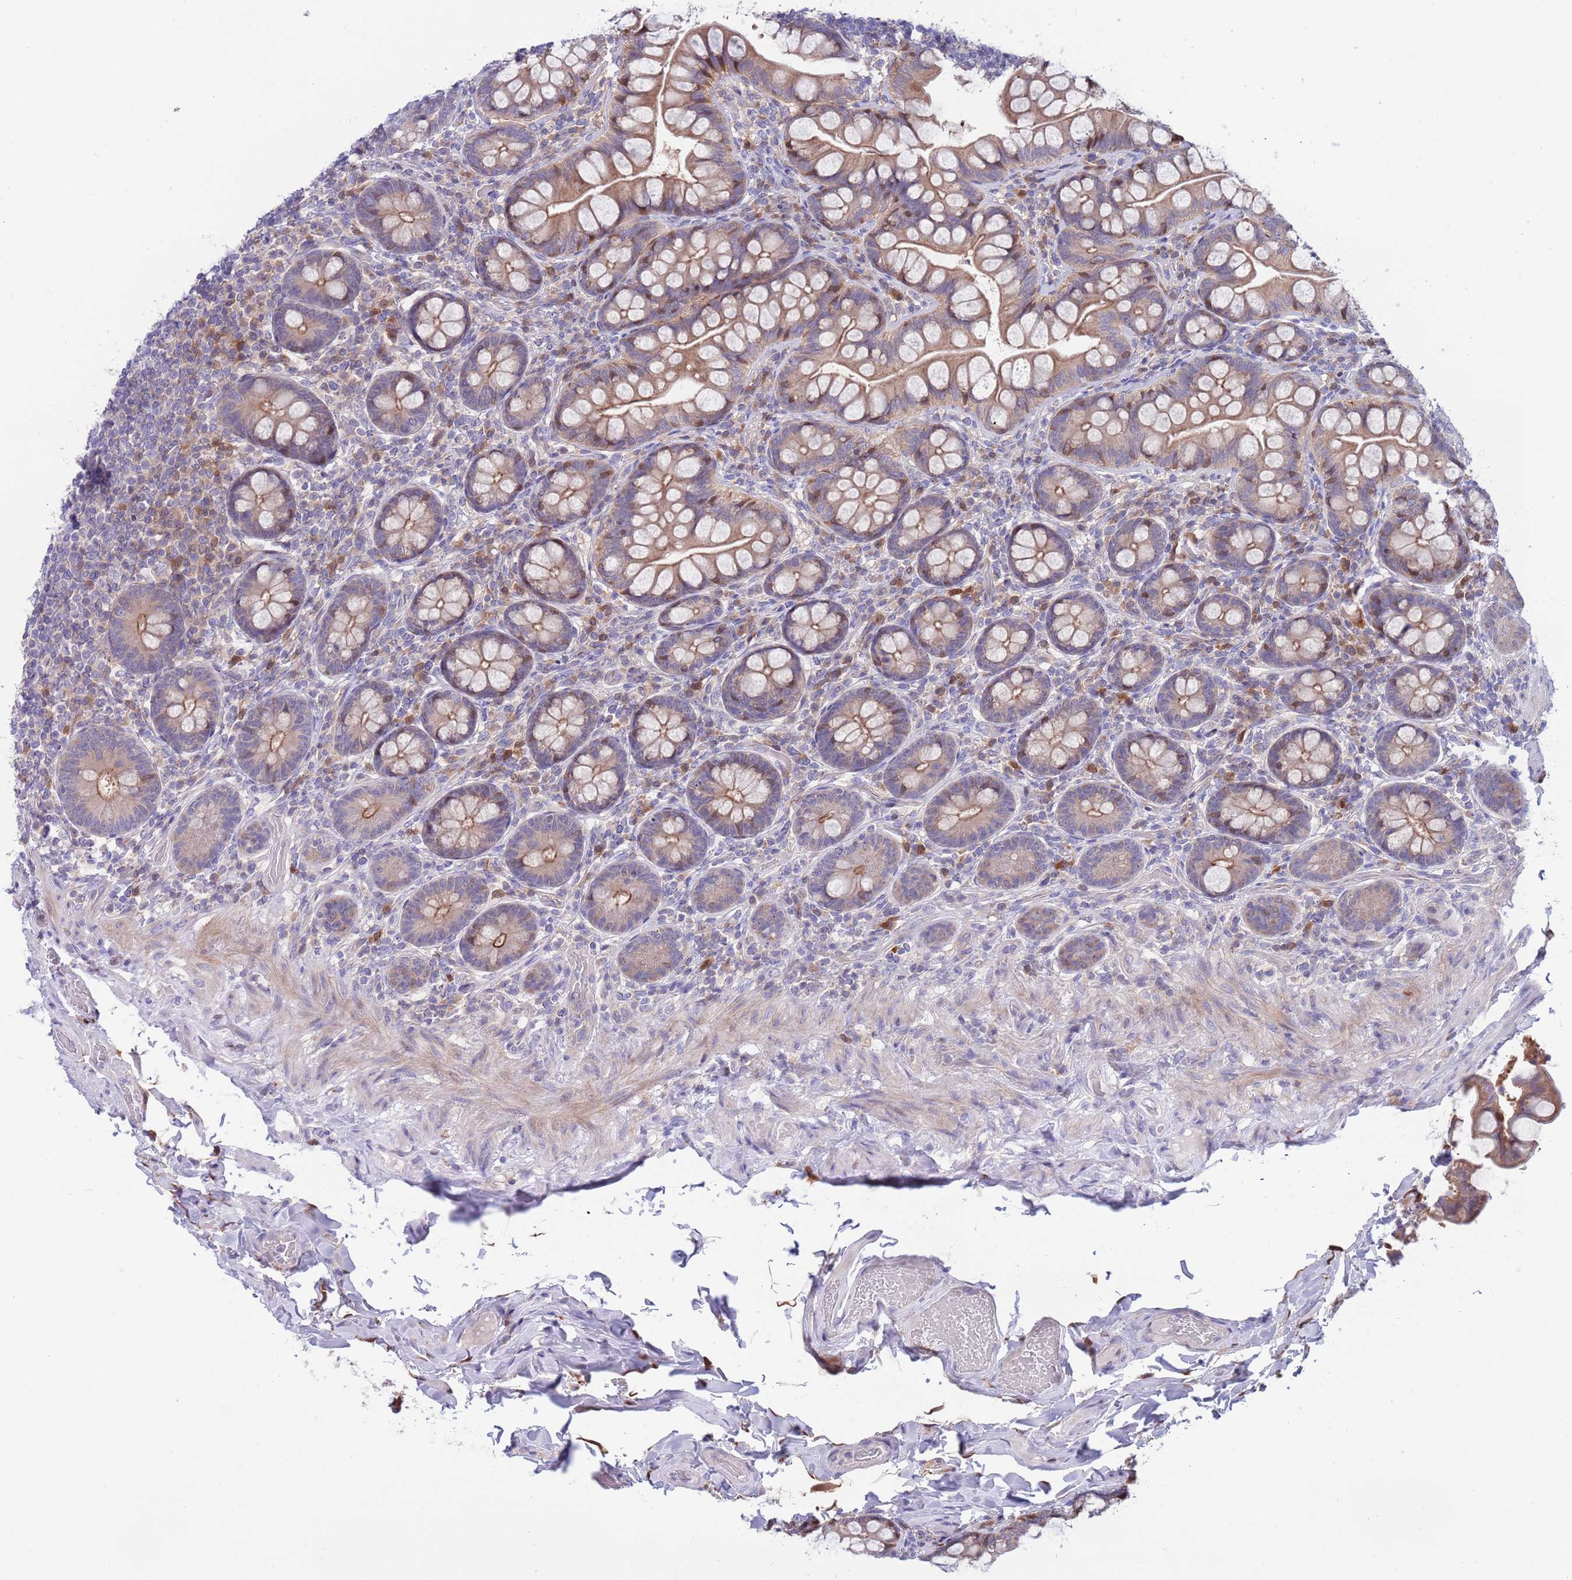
{"staining": {"intensity": "moderate", "quantity": ">75%", "location": "cytoplasmic/membranous"}, "tissue": "small intestine", "cell_type": "Glandular cells", "image_type": "normal", "snomed": [{"axis": "morphology", "description": "Normal tissue, NOS"}, {"axis": "topography", "description": "Small intestine"}], "caption": "This micrograph displays immunohistochemistry staining of unremarkable human small intestine, with medium moderate cytoplasmic/membranous positivity in about >75% of glandular cells.", "gene": "KLHL29", "patient": {"sex": "male", "age": 70}}